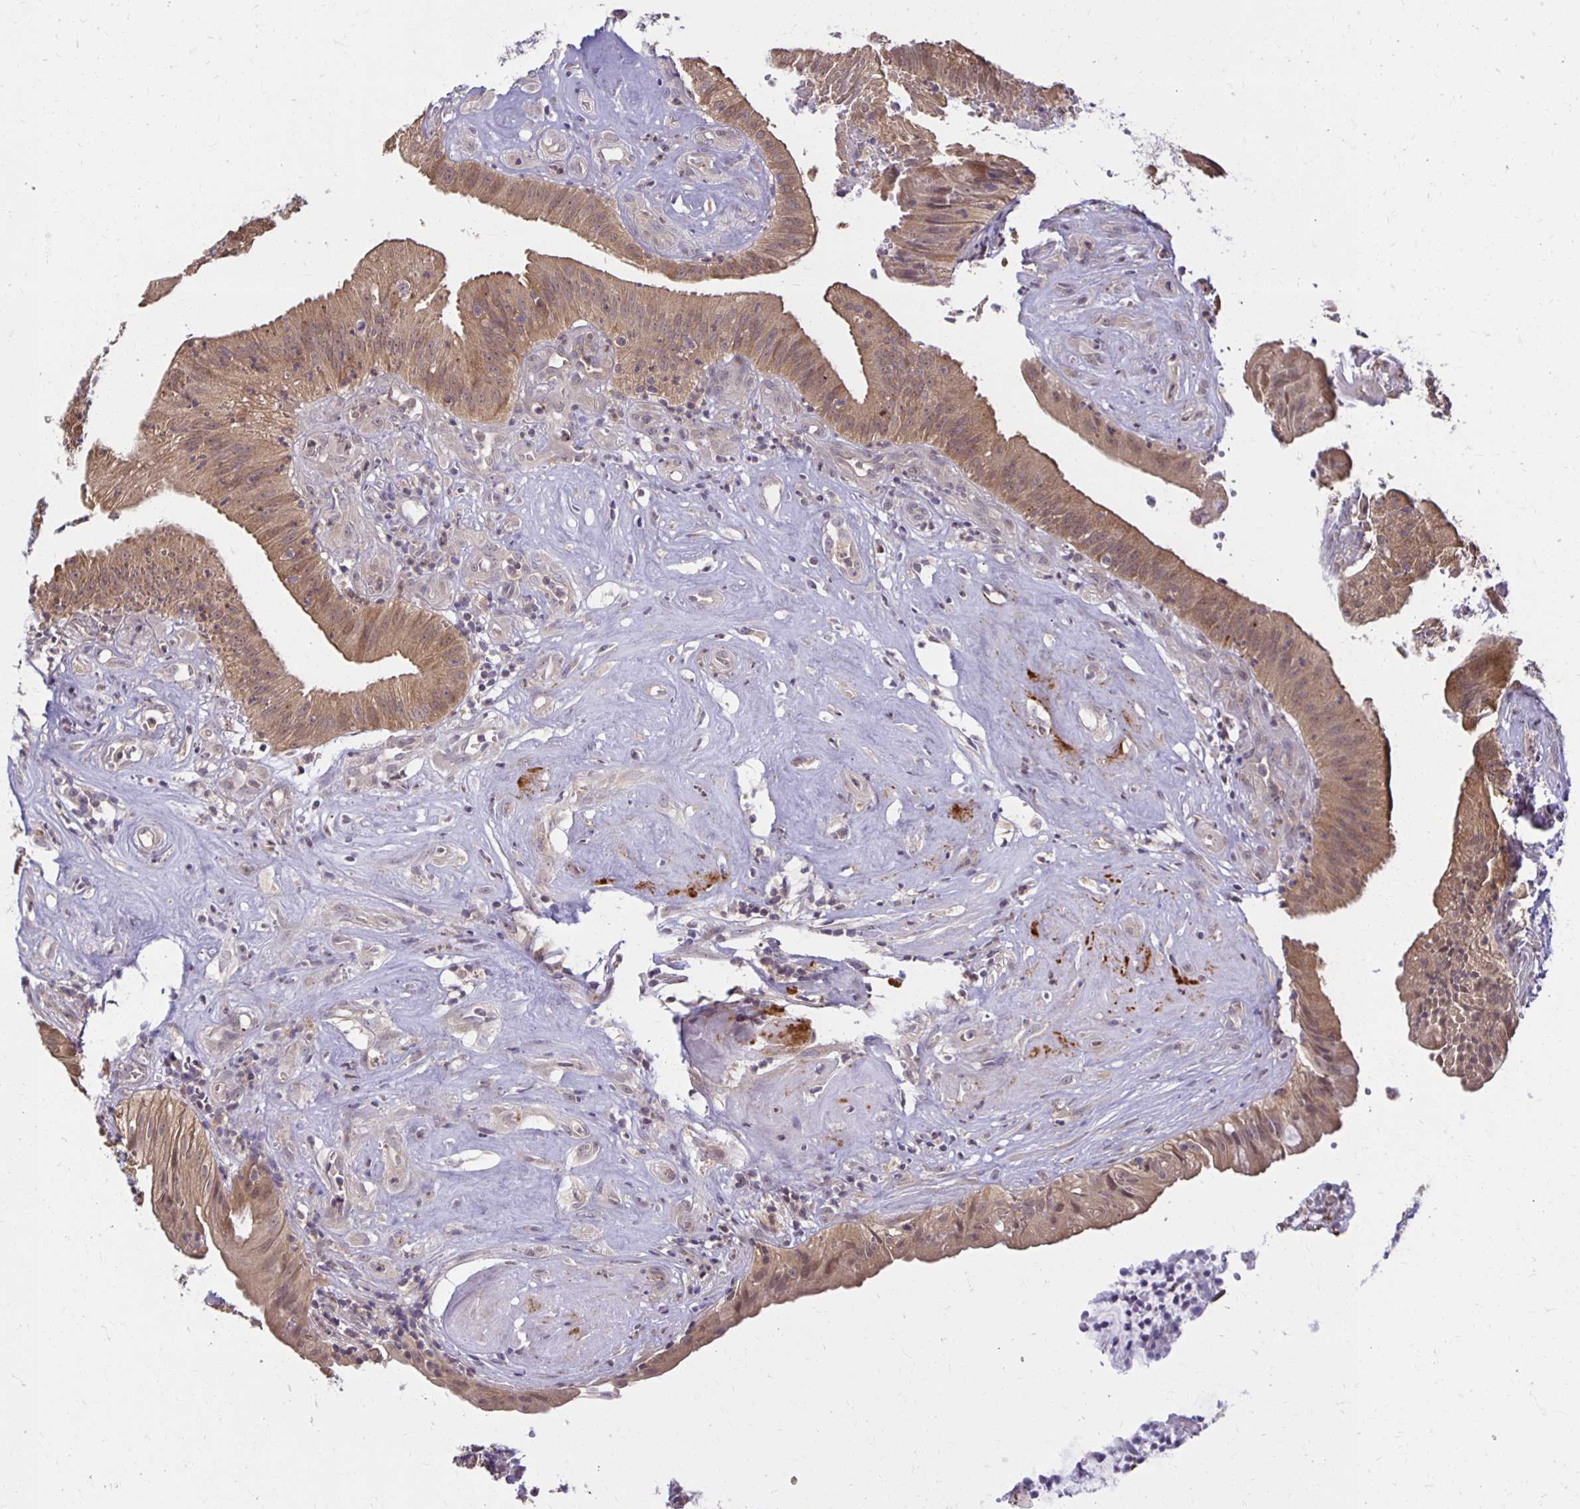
{"staining": {"intensity": "moderate", "quantity": ">75%", "location": "cytoplasmic/membranous,nuclear"}, "tissue": "head and neck cancer", "cell_type": "Tumor cells", "image_type": "cancer", "snomed": [{"axis": "morphology", "description": "Adenocarcinoma, NOS"}, {"axis": "topography", "description": "Head-Neck"}], "caption": "Human head and neck adenocarcinoma stained with a brown dye reveals moderate cytoplasmic/membranous and nuclear positive staining in about >75% of tumor cells.", "gene": "MIEN1", "patient": {"sex": "male", "age": 44}}